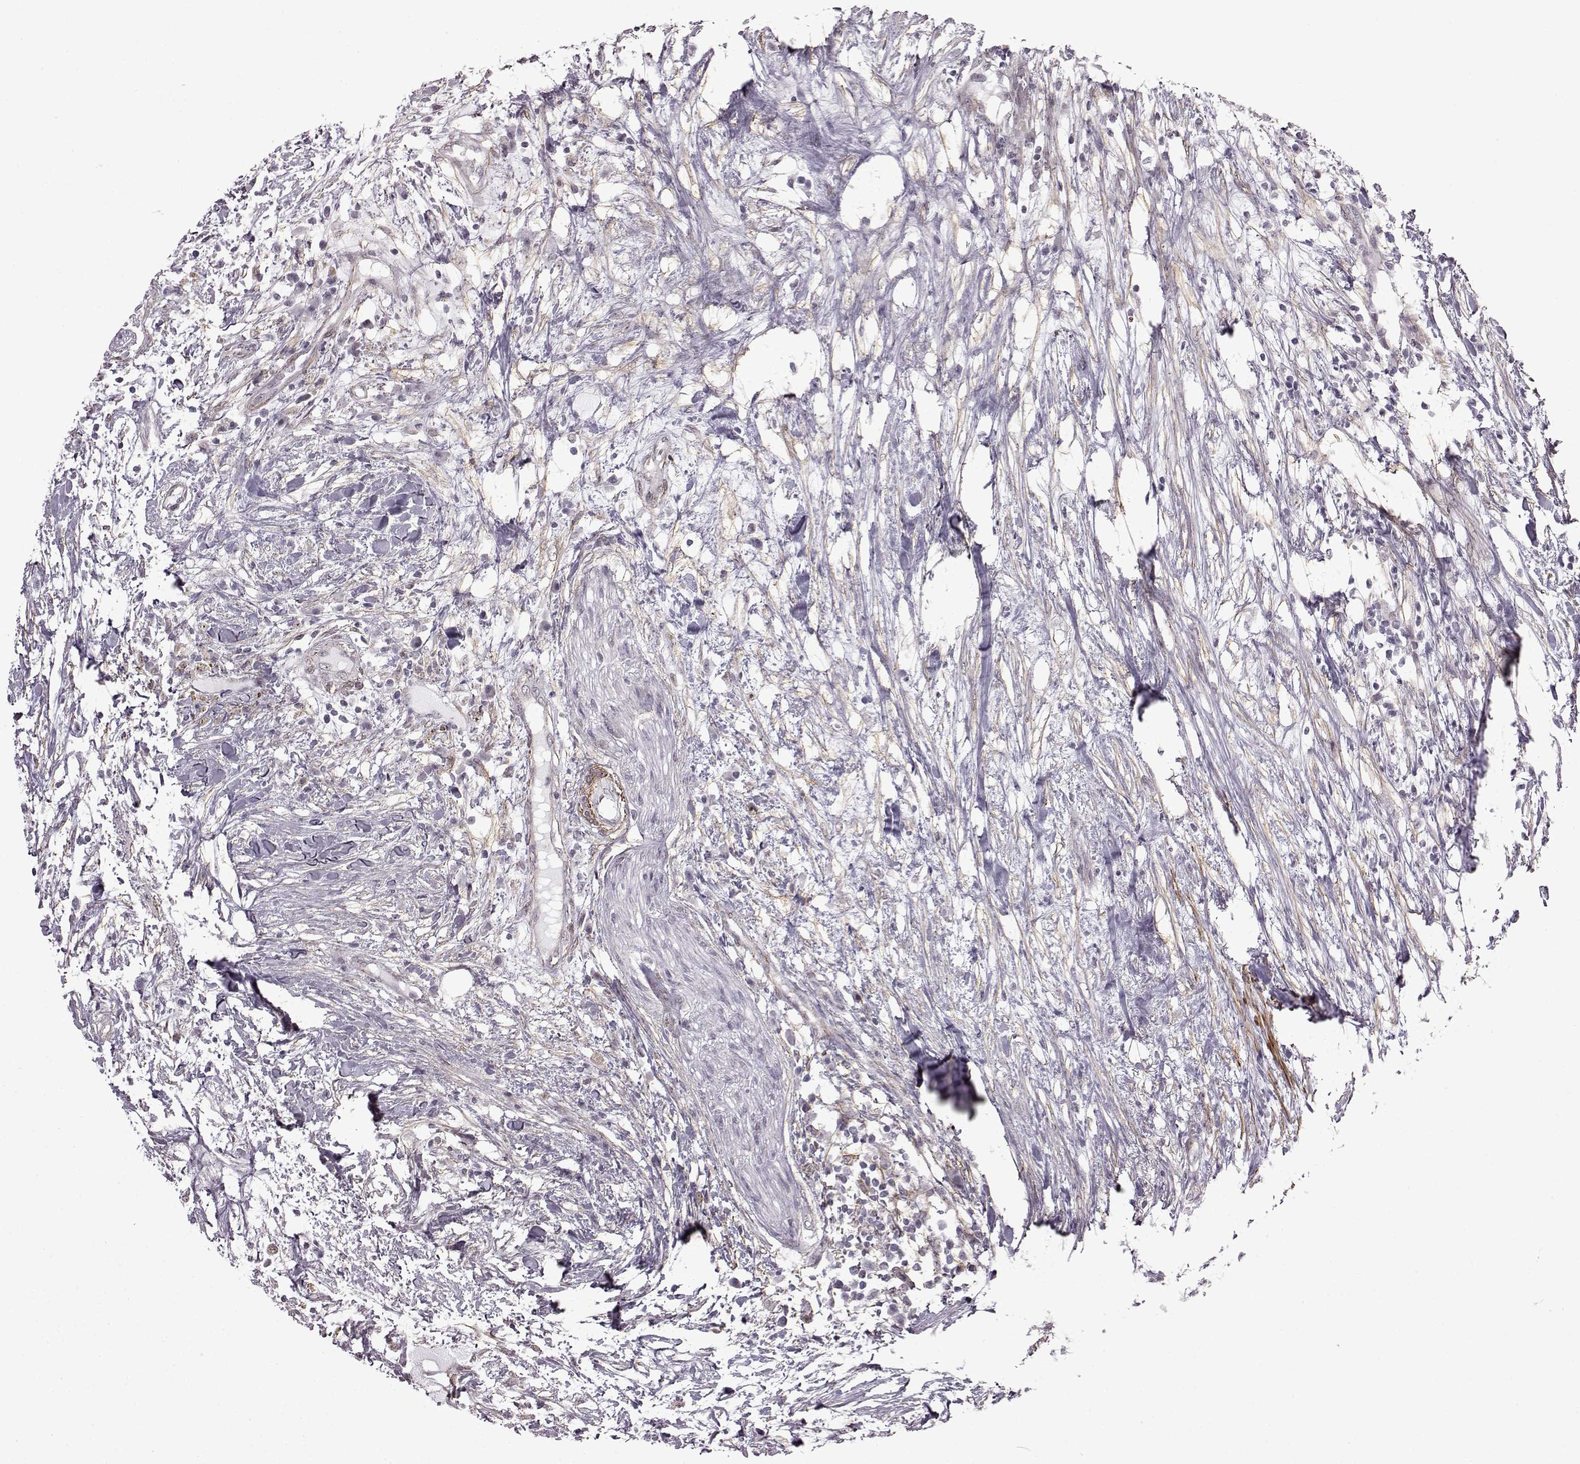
{"staining": {"intensity": "negative", "quantity": "none", "location": "none"}, "tissue": "colorectal cancer", "cell_type": "Tumor cells", "image_type": "cancer", "snomed": [{"axis": "morphology", "description": "Adenocarcinoma, NOS"}, {"axis": "topography", "description": "Colon"}], "caption": "The IHC image has no significant staining in tumor cells of colorectal adenocarcinoma tissue.", "gene": "SYNPO2", "patient": {"sex": "female", "age": 48}}